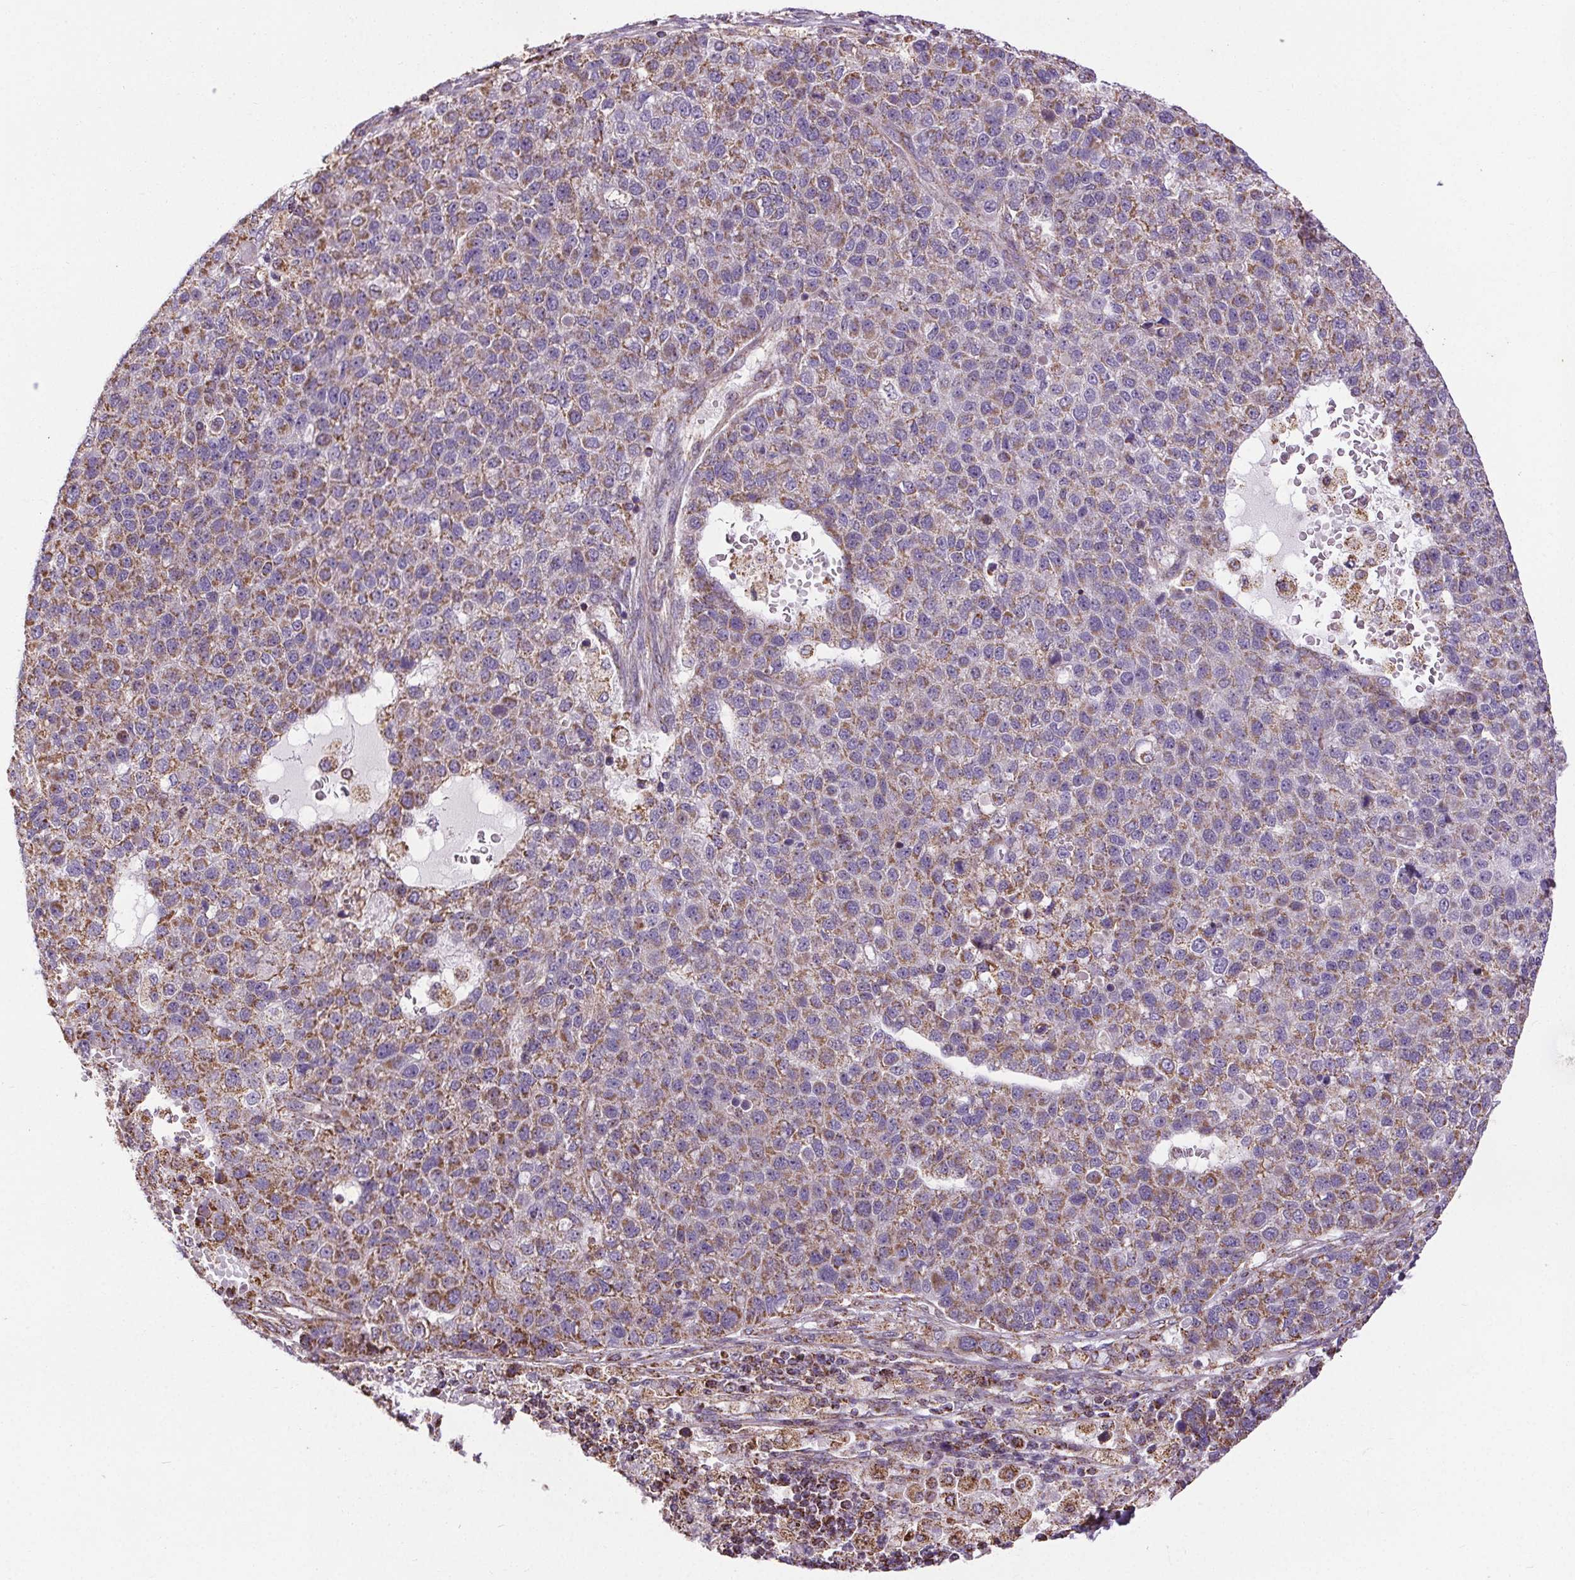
{"staining": {"intensity": "moderate", "quantity": "25%-75%", "location": "cytoplasmic/membranous"}, "tissue": "pancreatic cancer", "cell_type": "Tumor cells", "image_type": "cancer", "snomed": [{"axis": "morphology", "description": "Adenocarcinoma, NOS"}, {"axis": "topography", "description": "Pancreas"}], "caption": "Pancreatic cancer tissue reveals moderate cytoplasmic/membranous positivity in about 25%-75% of tumor cells Using DAB (3,3'-diaminobenzidine) (brown) and hematoxylin (blue) stains, captured at high magnification using brightfield microscopy.", "gene": "ZNF548", "patient": {"sex": "female", "age": 61}}